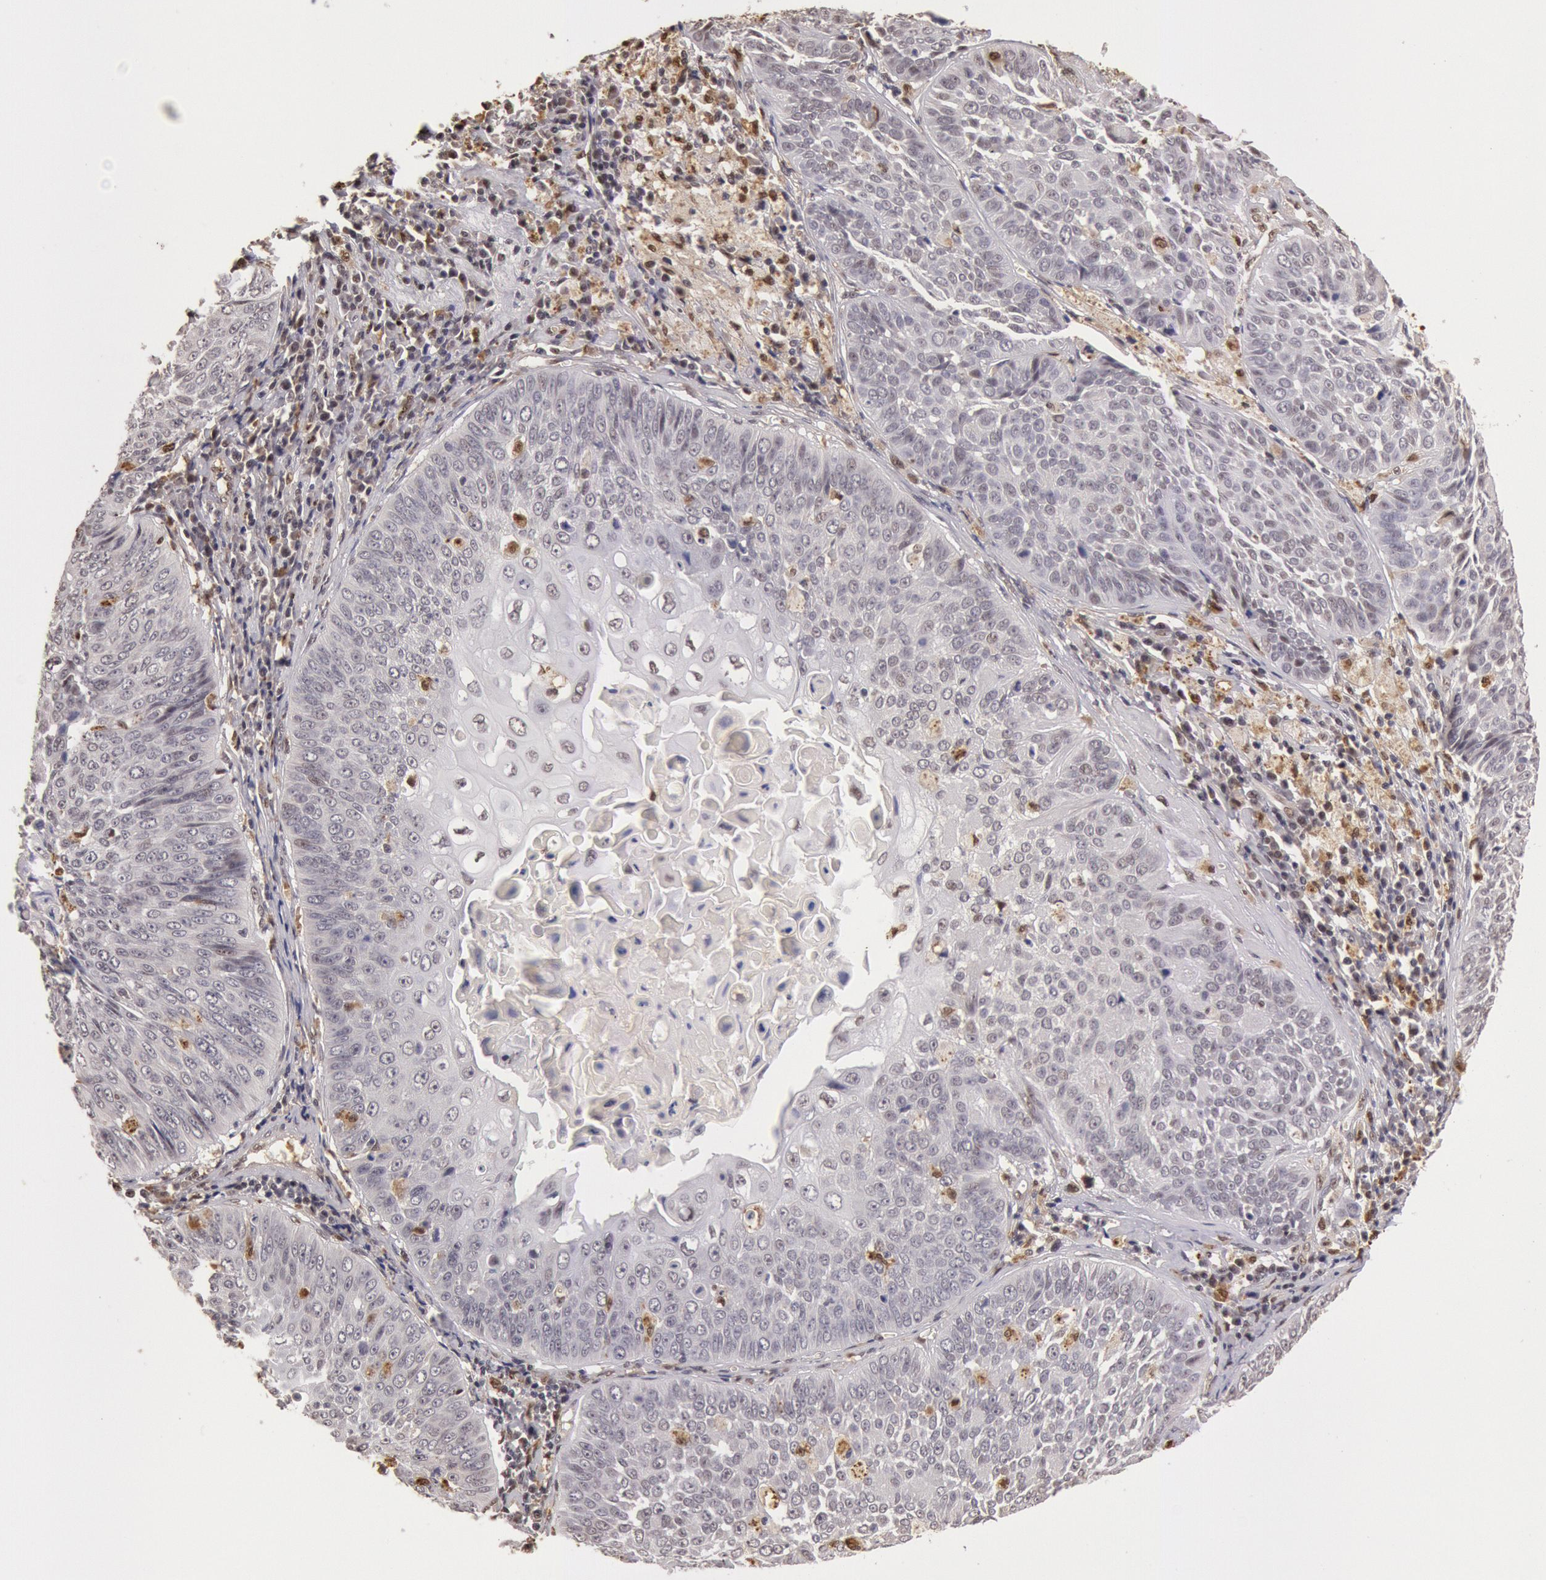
{"staining": {"intensity": "negative", "quantity": "none", "location": "none"}, "tissue": "lung cancer", "cell_type": "Tumor cells", "image_type": "cancer", "snomed": [{"axis": "morphology", "description": "Adenocarcinoma, NOS"}, {"axis": "topography", "description": "Lung"}], "caption": "The image exhibits no staining of tumor cells in lung cancer.", "gene": "LIG4", "patient": {"sex": "male", "age": 60}}